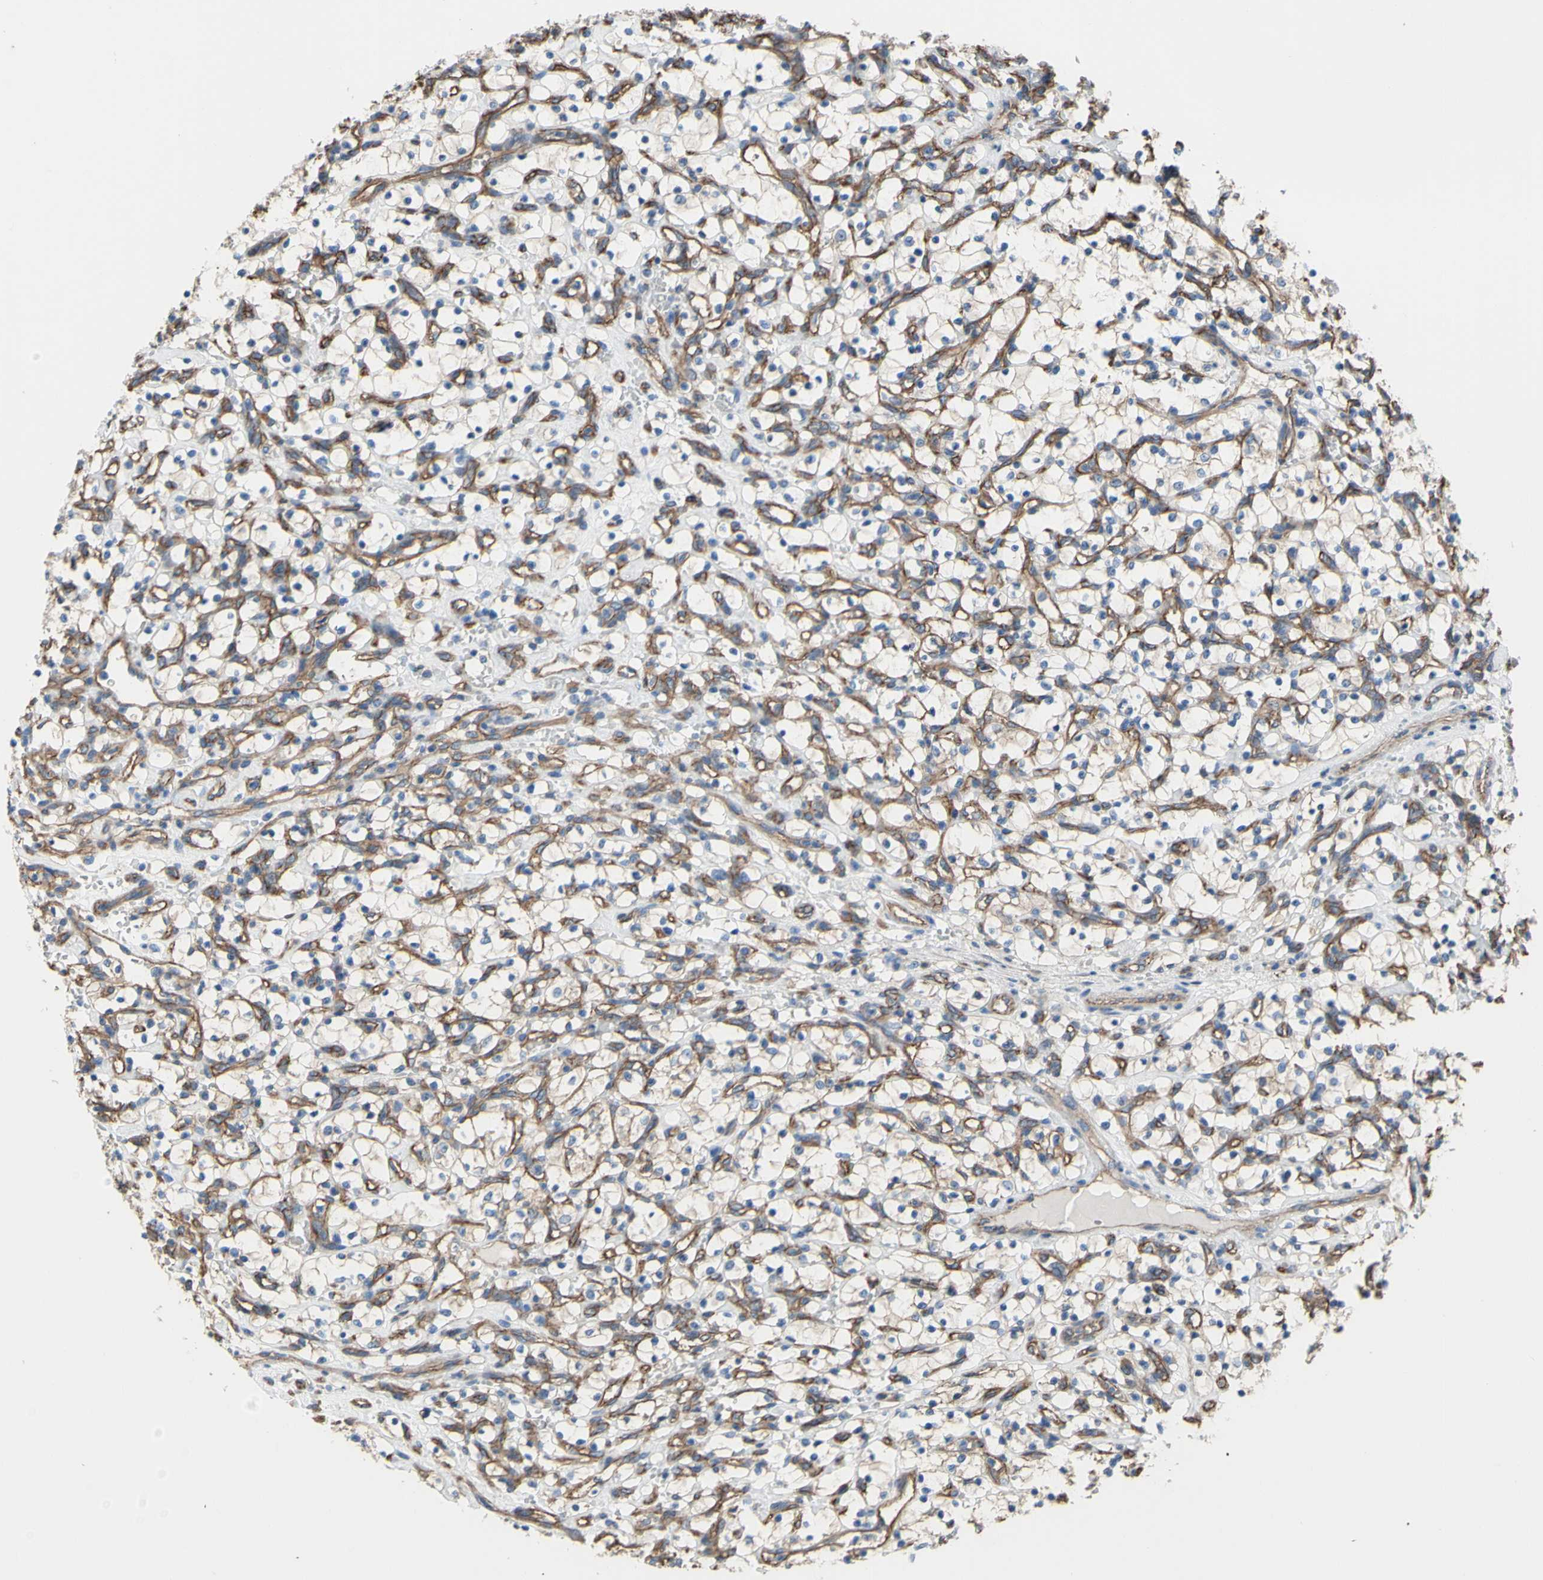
{"staining": {"intensity": "weak", "quantity": ">75%", "location": "cytoplasmic/membranous"}, "tissue": "renal cancer", "cell_type": "Tumor cells", "image_type": "cancer", "snomed": [{"axis": "morphology", "description": "Adenocarcinoma, NOS"}, {"axis": "topography", "description": "Kidney"}], "caption": "Immunohistochemical staining of renal cancer (adenocarcinoma) demonstrates low levels of weak cytoplasmic/membranous positivity in about >75% of tumor cells.", "gene": "TPBG", "patient": {"sex": "female", "age": 69}}